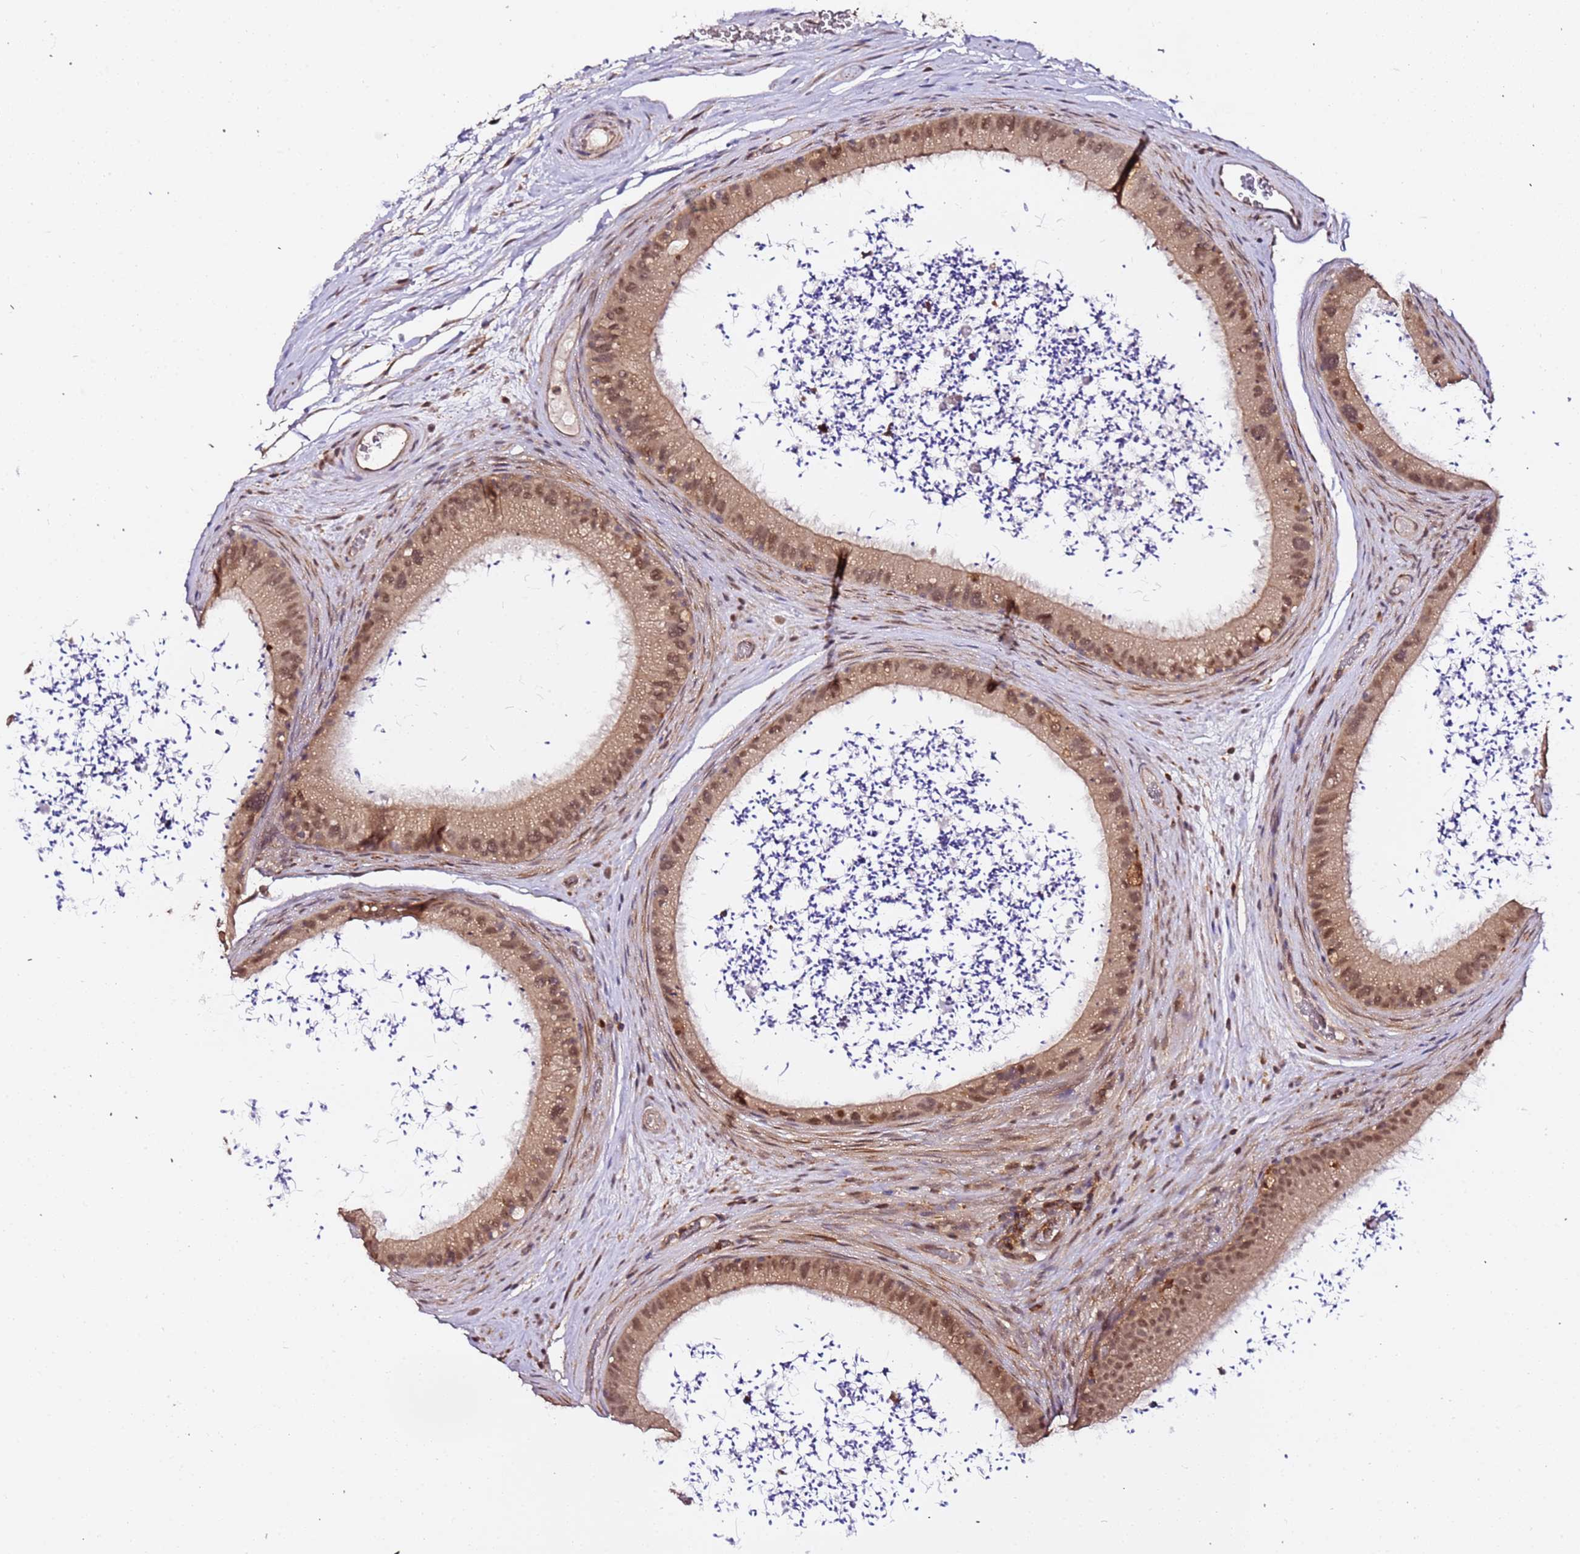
{"staining": {"intensity": "moderate", "quantity": ">75%", "location": "nuclear"}, "tissue": "epididymis", "cell_type": "Glandular cells", "image_type": "normal", "snomed": [{"axis": "morphology", "description": "Normal tissue, NOS"}, {"axis": "topography", "description": "Epididymis, spermatic cord, NOS"}], "caption": "Epididymis stained with DAB immunohistochemistry exhibits medium levels of moderate nuclear expression in approximately >75% of glandular cells. (DAB (3,3'-diaminobenzidine) = brown stain, brightfield microscopy at high magnification).", "gene": "OR5V1", "patient": {"sex": "male", "age": 50}}